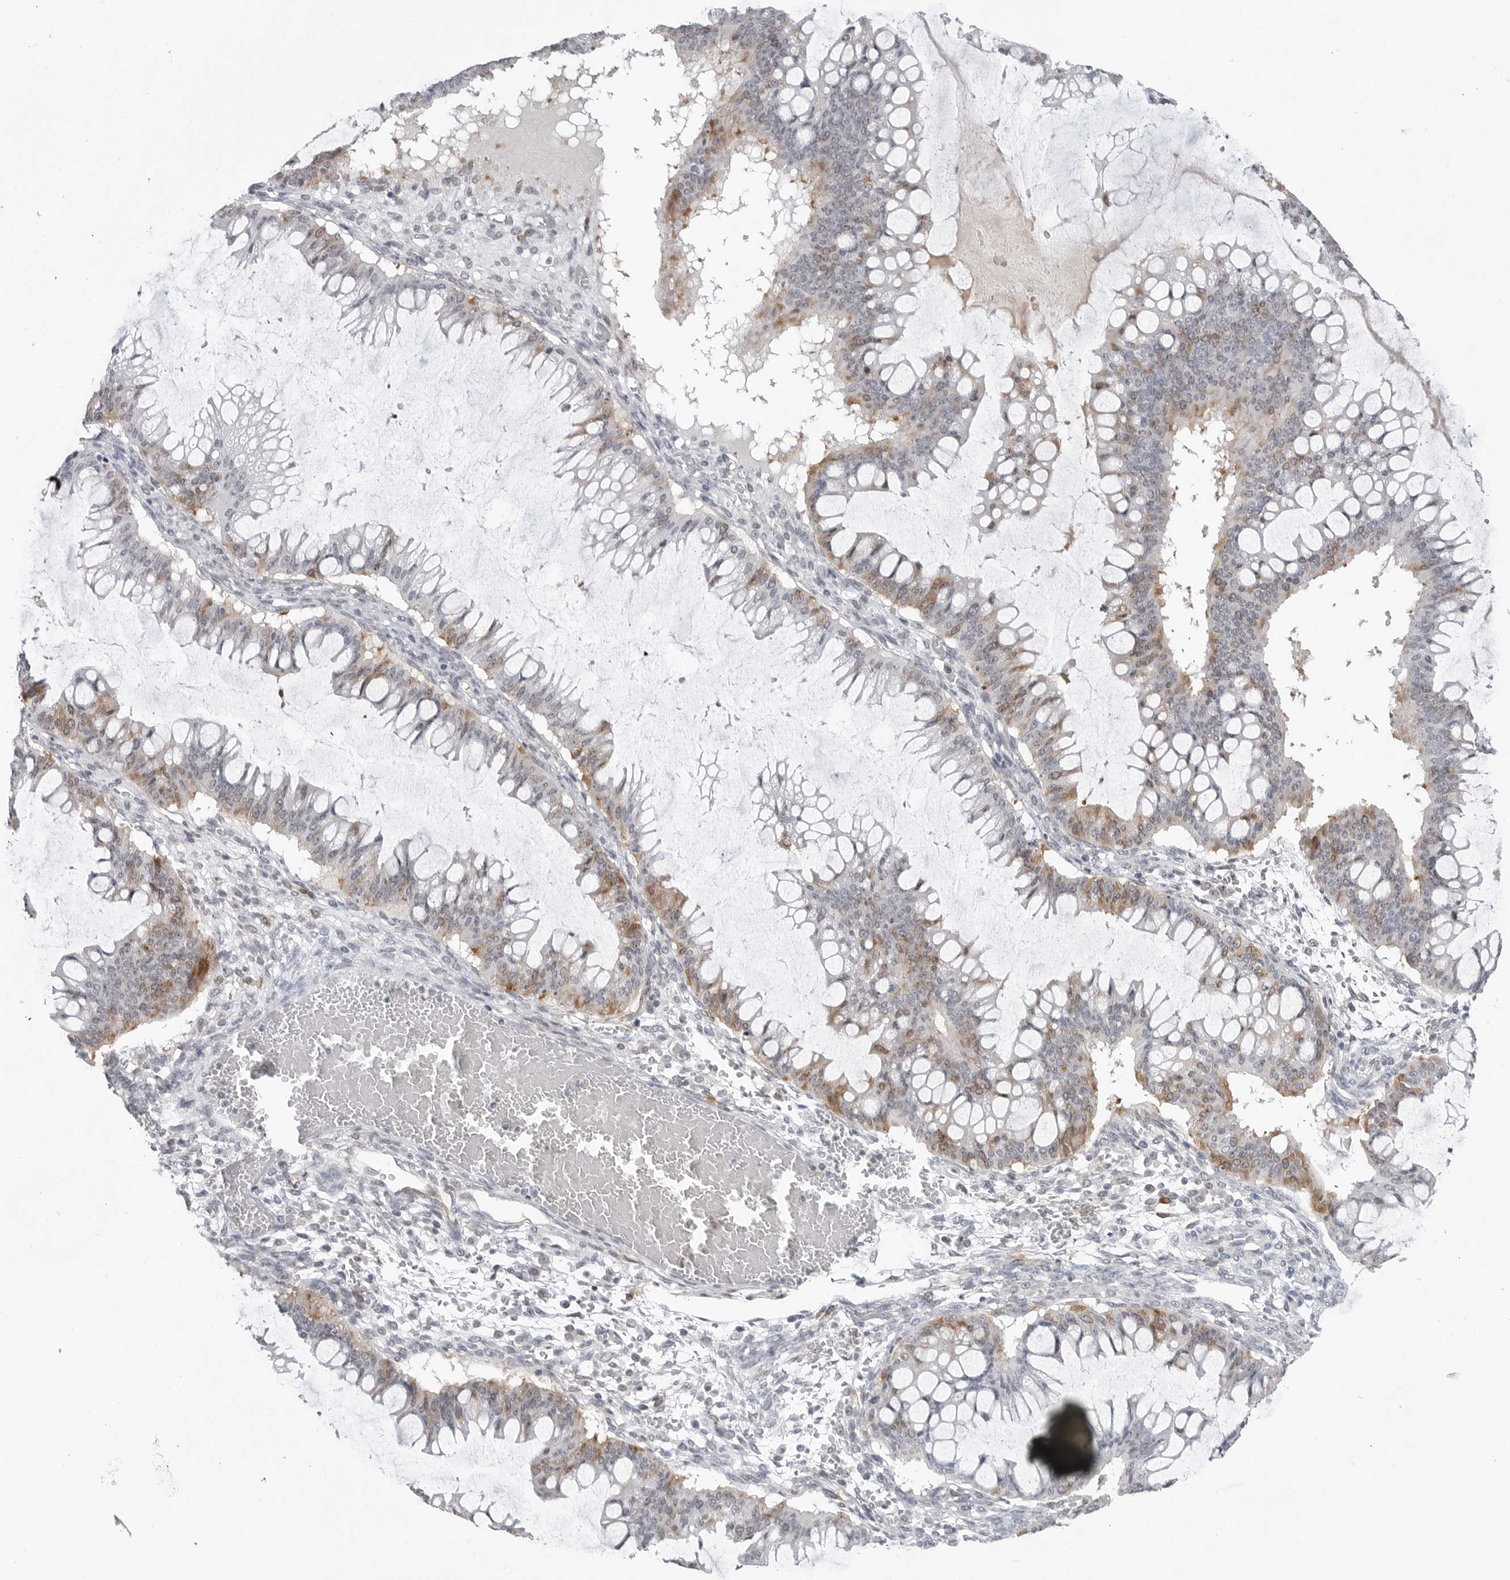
{"staining": {"intensity": "moderate", "quantity": "<25%", "location": "cytoplasmic/membranous"}, "tissue": "ovarian cancer", "cell_type": "Tumor cells", "image_type": "cancer", "snomed": [{"axis": "morphology", "description": "Cystadenocarcinoma, mucinous, NOS"}, {"axis": "topography", "description": "Ovary"}], "caption": "Ovarian cancer (mucinous cystadenocarcinoma) tissue reveals moderate cytoplasmic/membranous positivity in about <25% of tumor cells", "gene": "RRM1", "patient": {"sex": "female", "age": 73}}